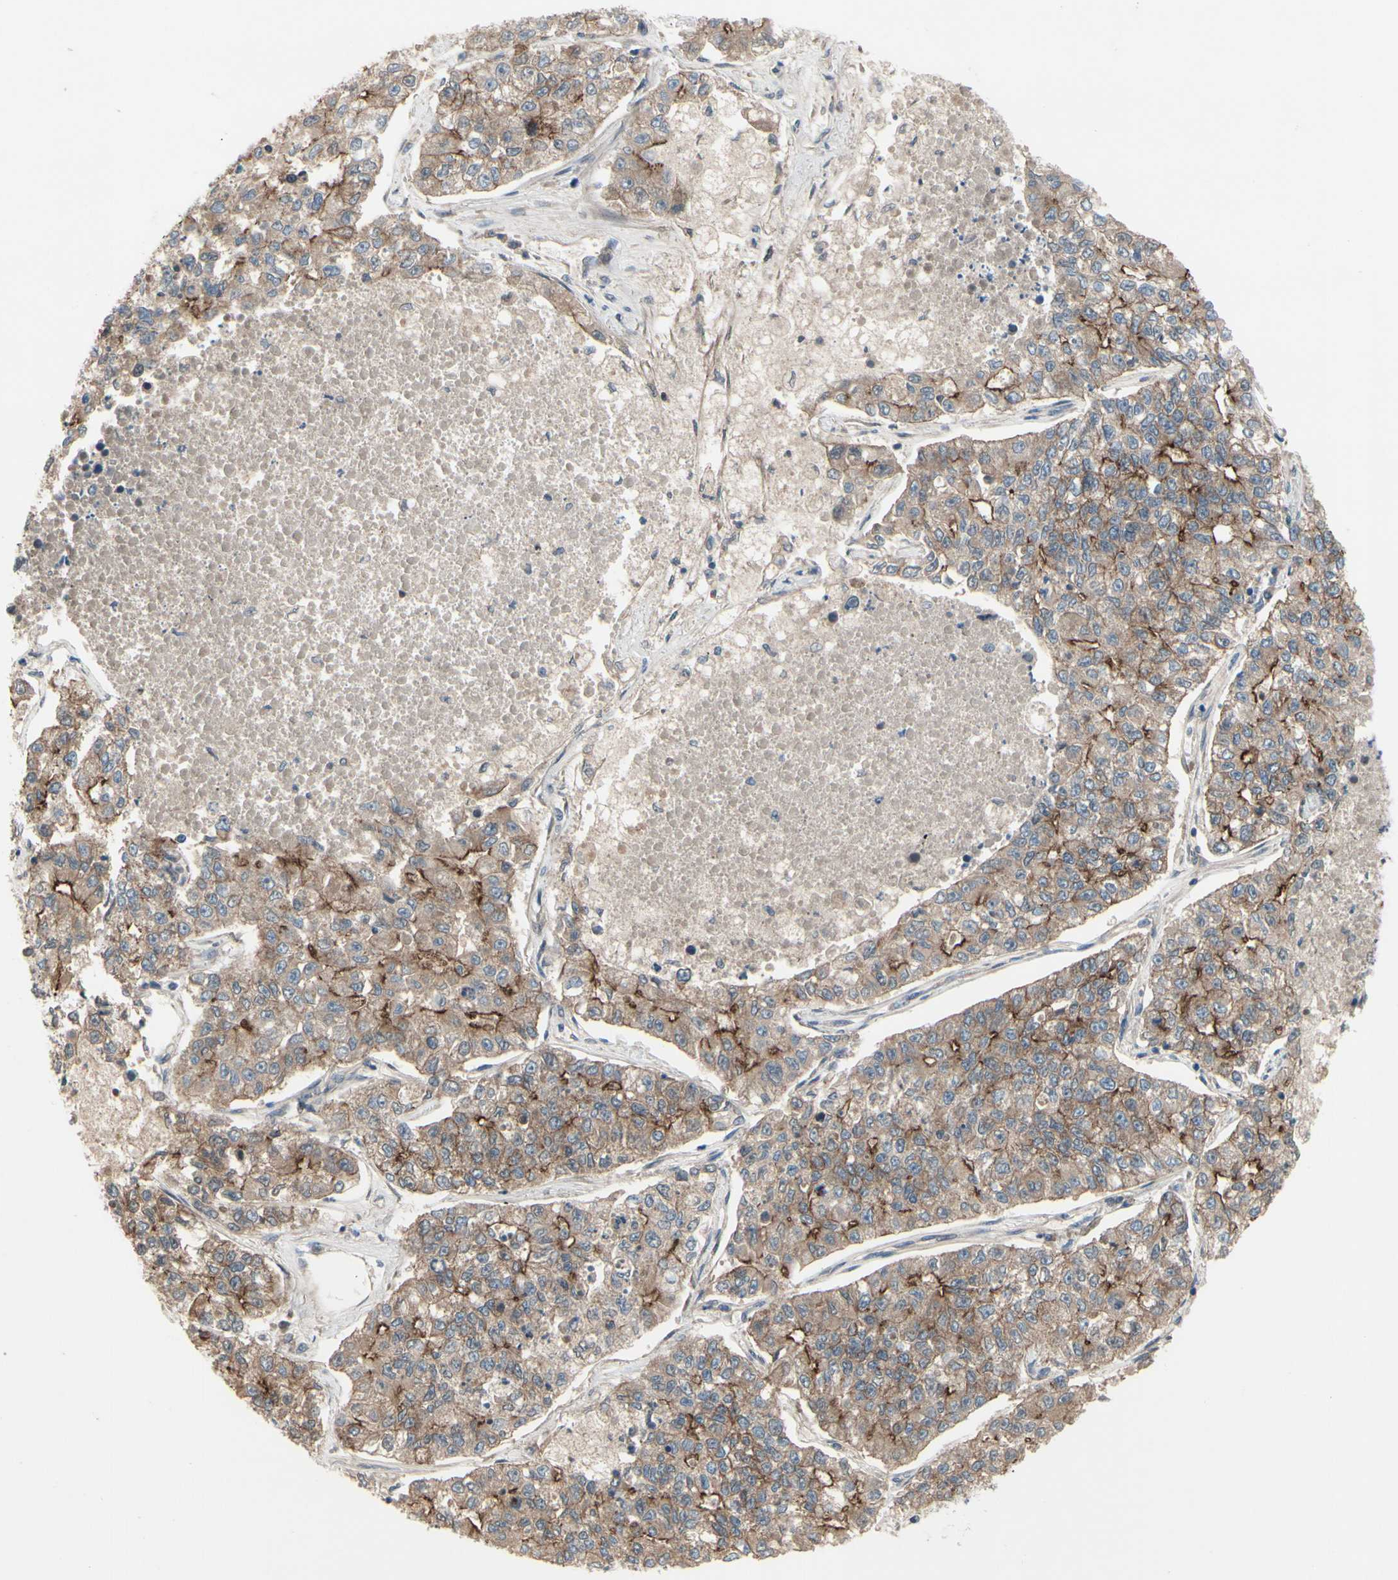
{"staining": {"intensity": "weak", "quantity": "25%-75%", "location": "cytoplasmic/membranous"}, "tissue": "lung cancer", "cell_type": "Tumor cells", "image_type": "cancer", "snomed": [{"axis": "morphology", "description": "Adenocarcinoma, NOS"}, {"axis": "topography", "description": "Lung"}], "caption": "Protein staining of lung cancer tissue displays weak cytoplasmic/membranous staining in about 25%-75% of tumor cells. The protein of interest is stained brown, and the nuclei are stained in blue (DAB IHC with brightfield microscopy, high magnification).", "gene": "ICAM5", "patient": {"sex": "male", "age": 49}}